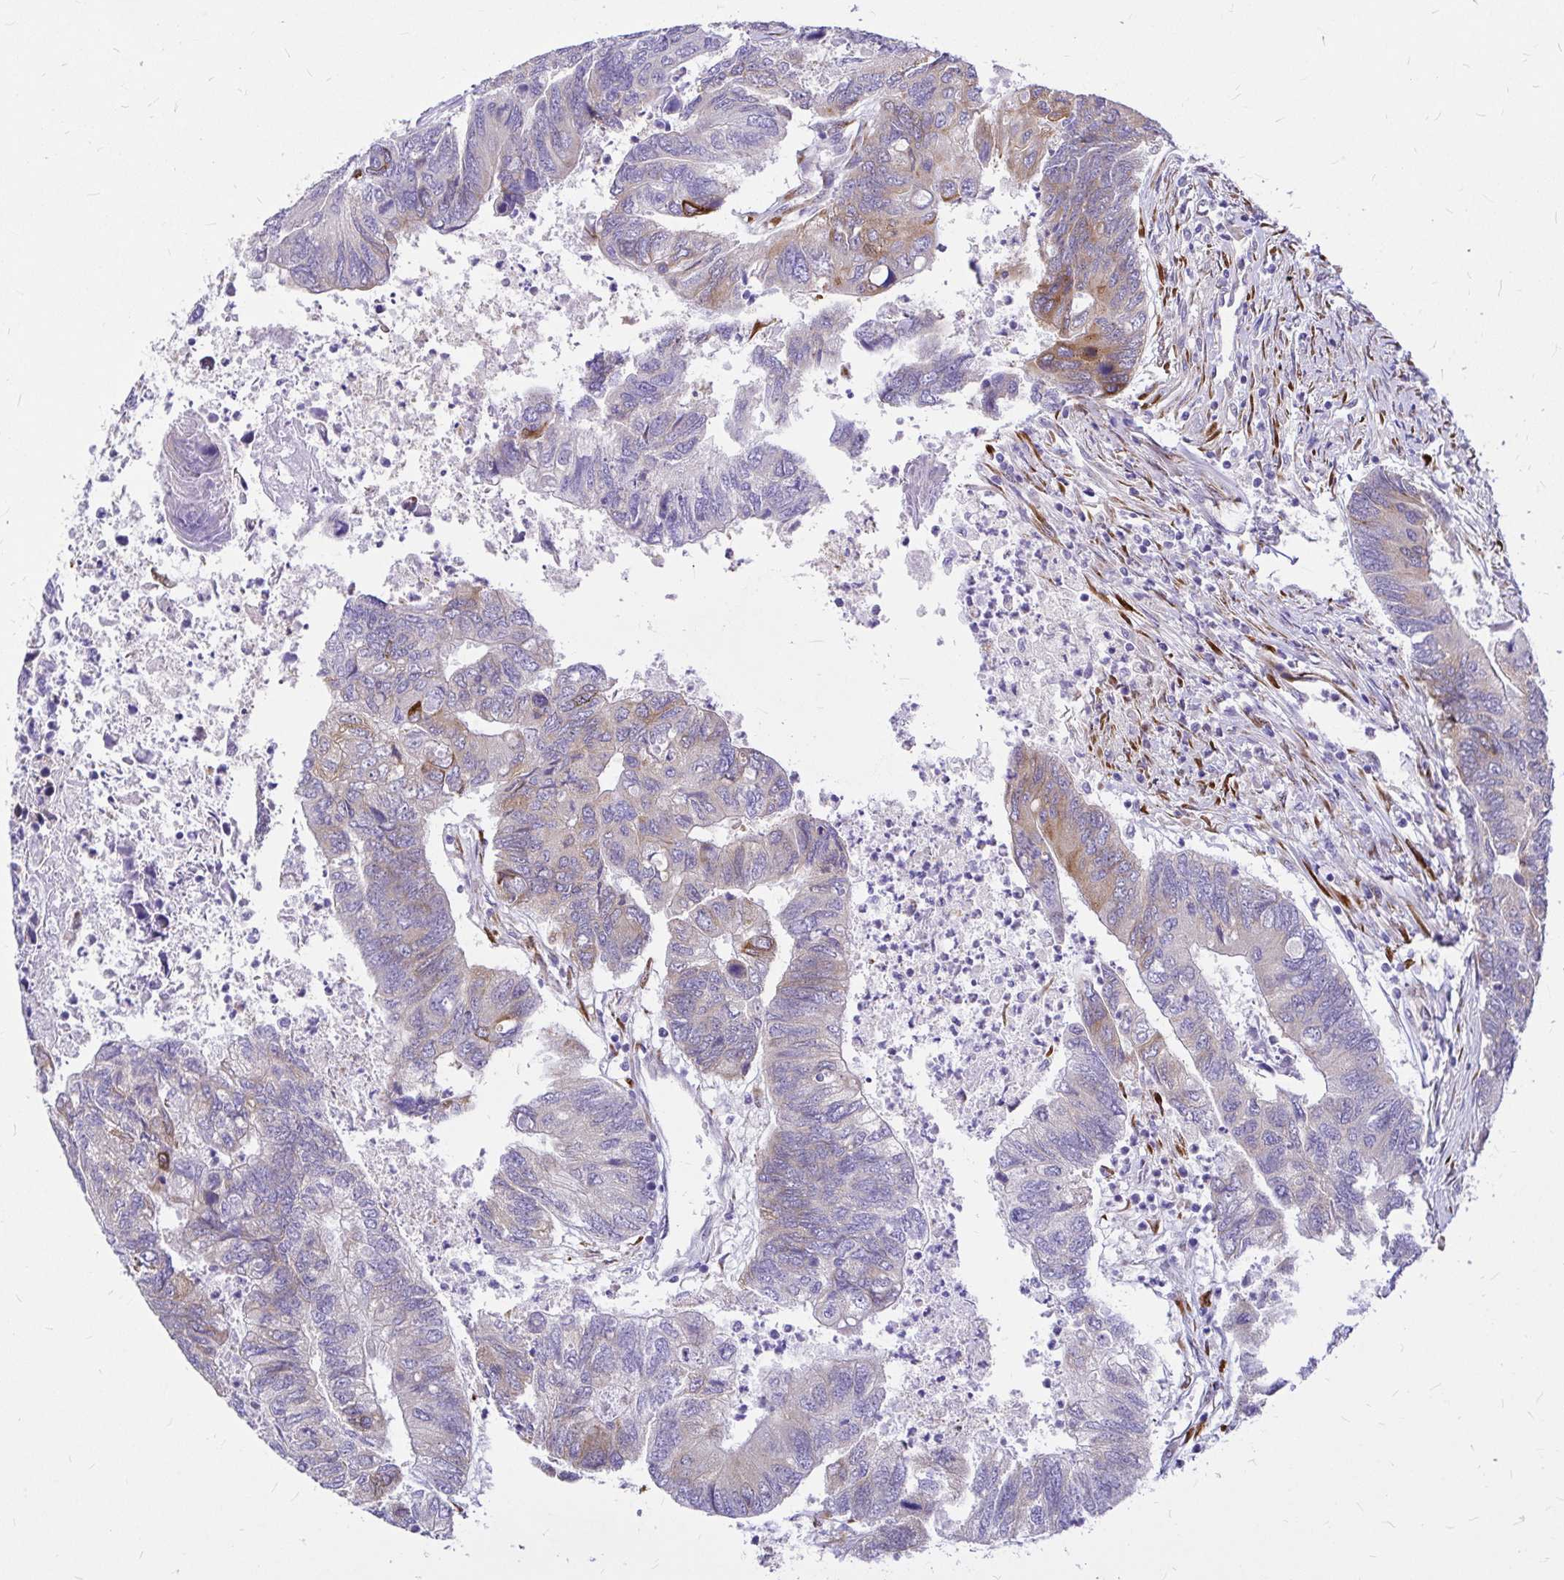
{"staining": {"intensity": "moderate", "quantity": "<25%", "location": "cytoplasmic/membranous"}, "tissue": "colorectal cancer", "cell_type": "Tumor cells", "image_type": "cancer", "snomed": [{"axis": "morphology", "description": "Adenocarcinoma, NOS"}, {"axis": "topography", "description": "Colon"}], "caption": "Colorectal adenocarcinoma stained for a protein (brown) shows moderate cytoplasmic/membranous positive expression in approximately <25% of tumor cells.", "gene": "GABBR2", "patient": {"sex": "female", "age": 67}}